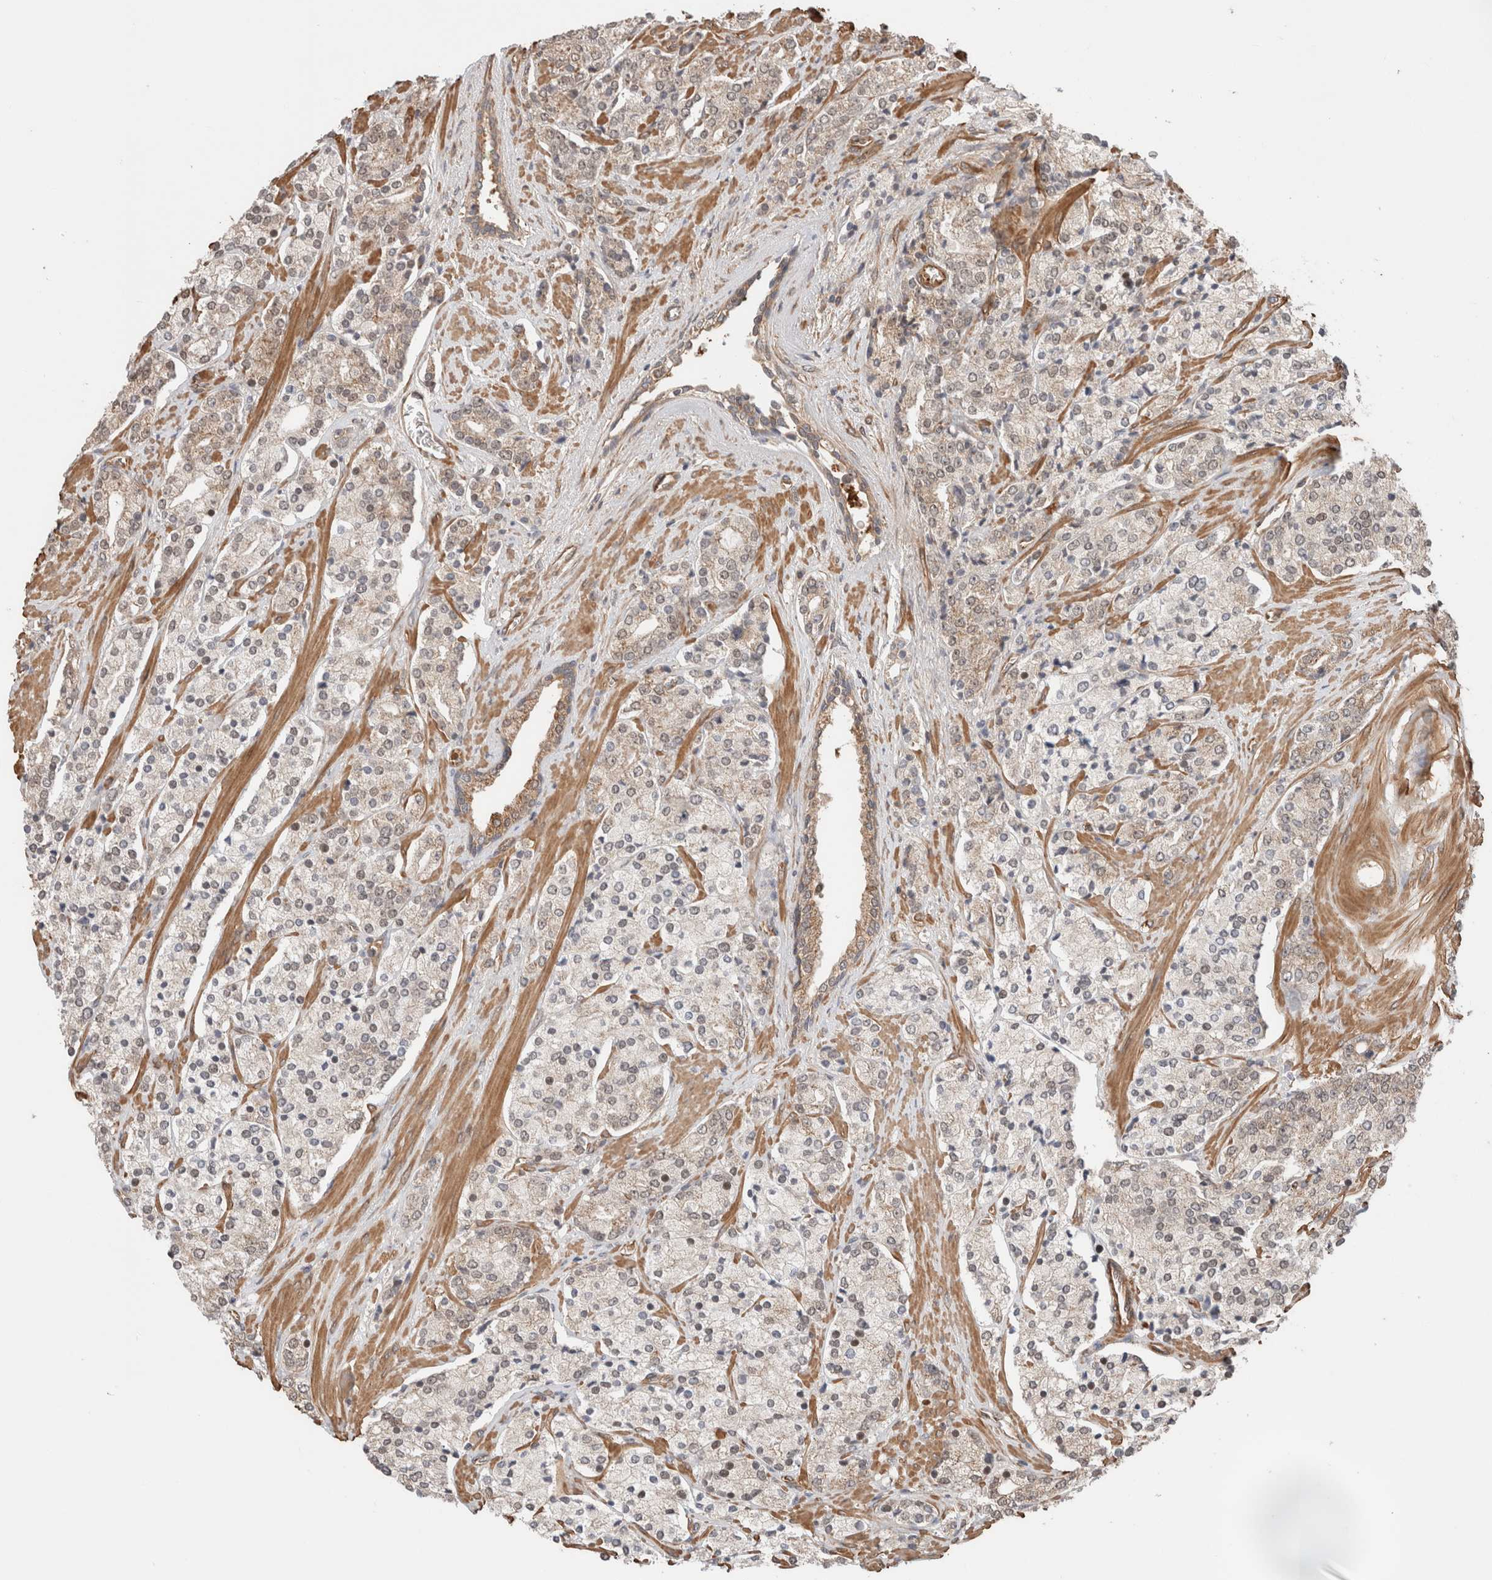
{"staining": {"intensity": "weak", "quantity": "<25%", "location": "cytoplasmic/membranous,nuclear"}, "tissue": "prostate cancer", "cell_type": "Tumor cells", "image_type": "cancer", "snomed": [{"axis": "morphology", "description": "Adenocarcinoma, High grade"}, {"axis": "topography", "description": "Prostate"}], "caption": "Immunohistochemical staining of prostate cancer exhibits no significant positivity in tumor cells.", "gene": "ZNF649", "patient": {"sex": "male", "age": 71}}